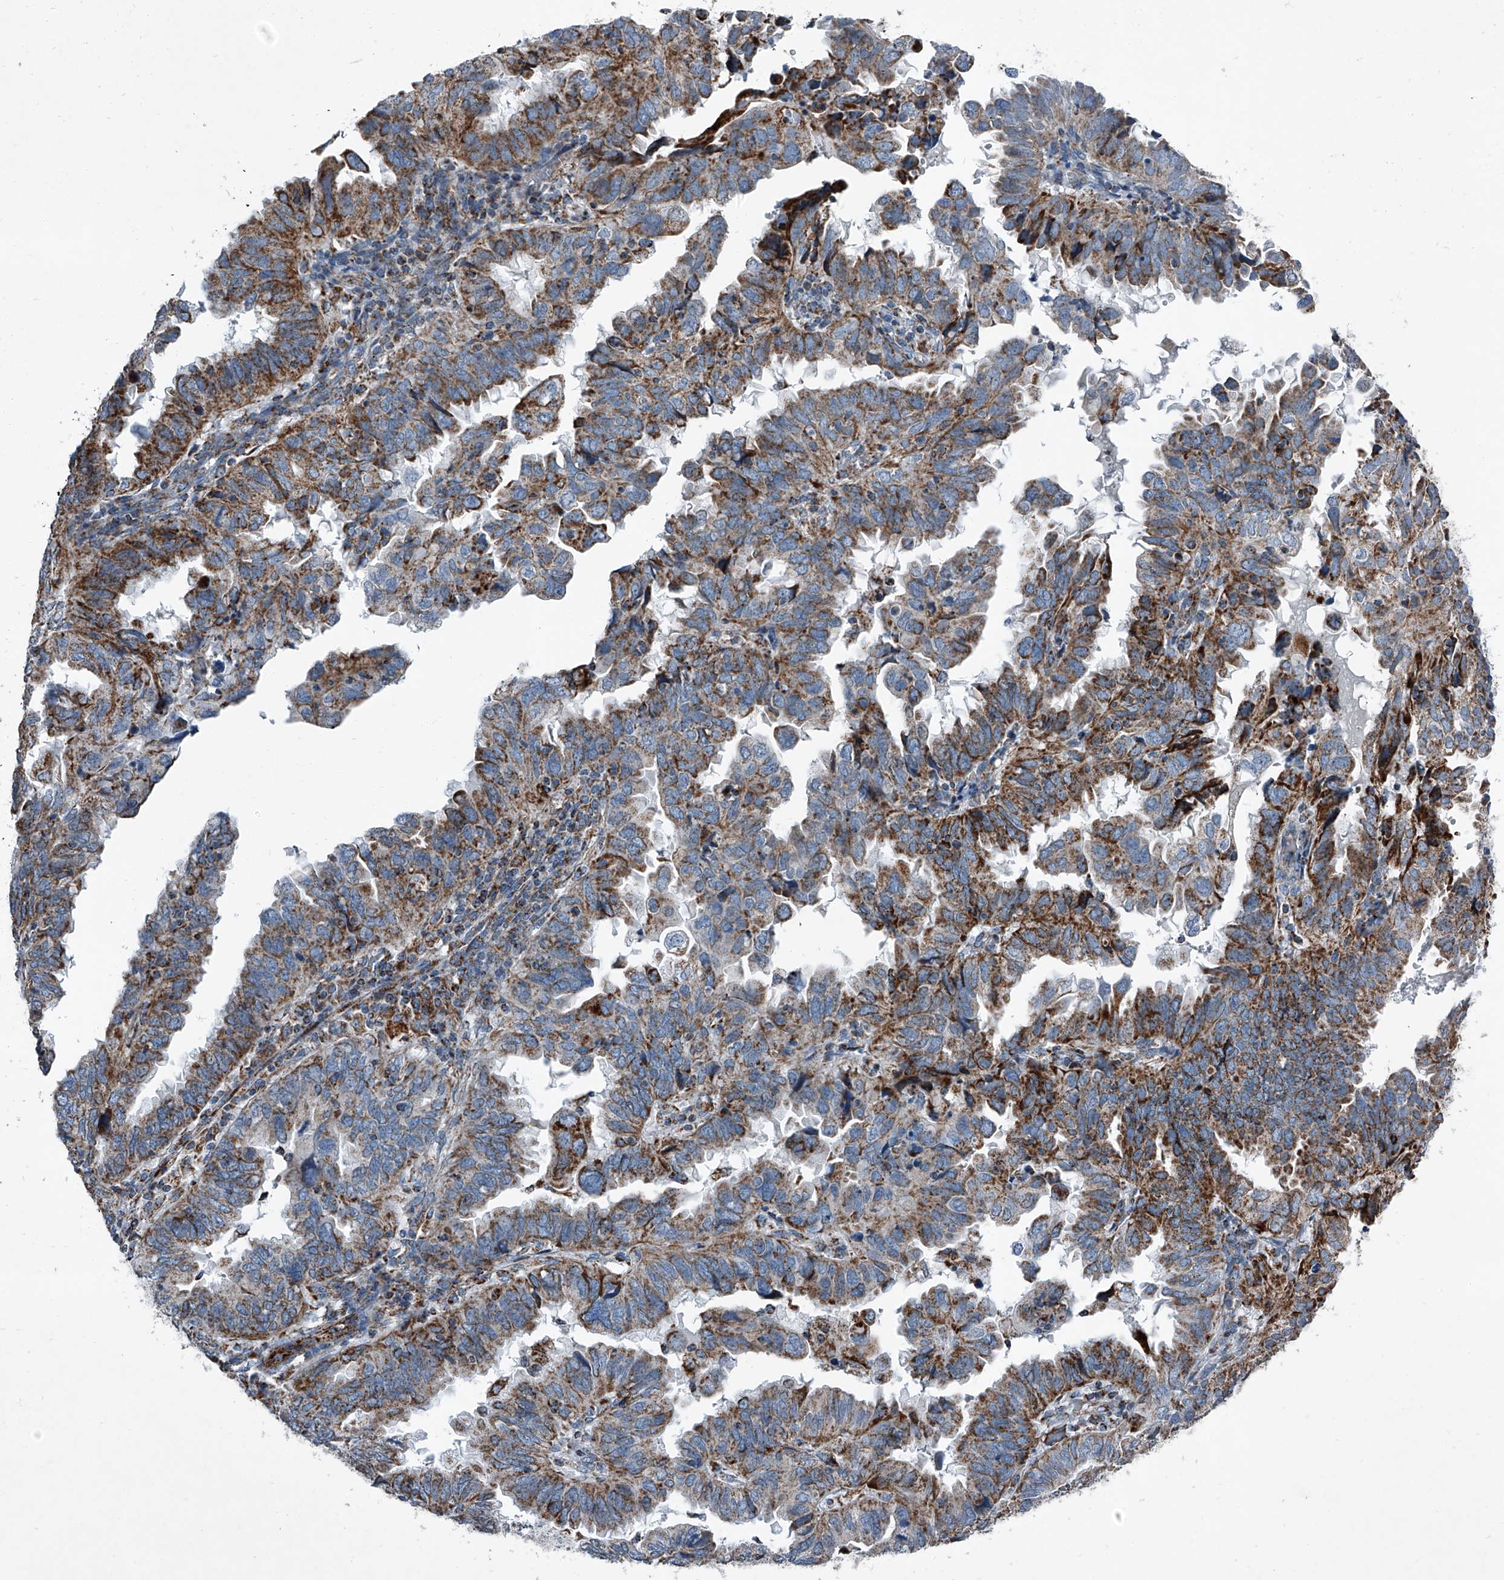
{"staining": {"intensity": "moderate", "quantity": ">75%", "location": "cytoplasmic/membranous"}, "tissue": "endometrial cancer", "cell_type": "Tumor cells", "image_type": "cancer", "snomed": [{"axis": "morphology", "description": "Adenocarcinoma, NOS"}, {"axis": "topography", "description": "Uterus"}], "caption": "Human endometrial cancer stained with a brown dye displays moderate cytoplasmic/membranous positive positivity in approximately >75% of tumor cells.", "gene": "CHRNA7", "patient": {"sex": "female", "age": 77}}